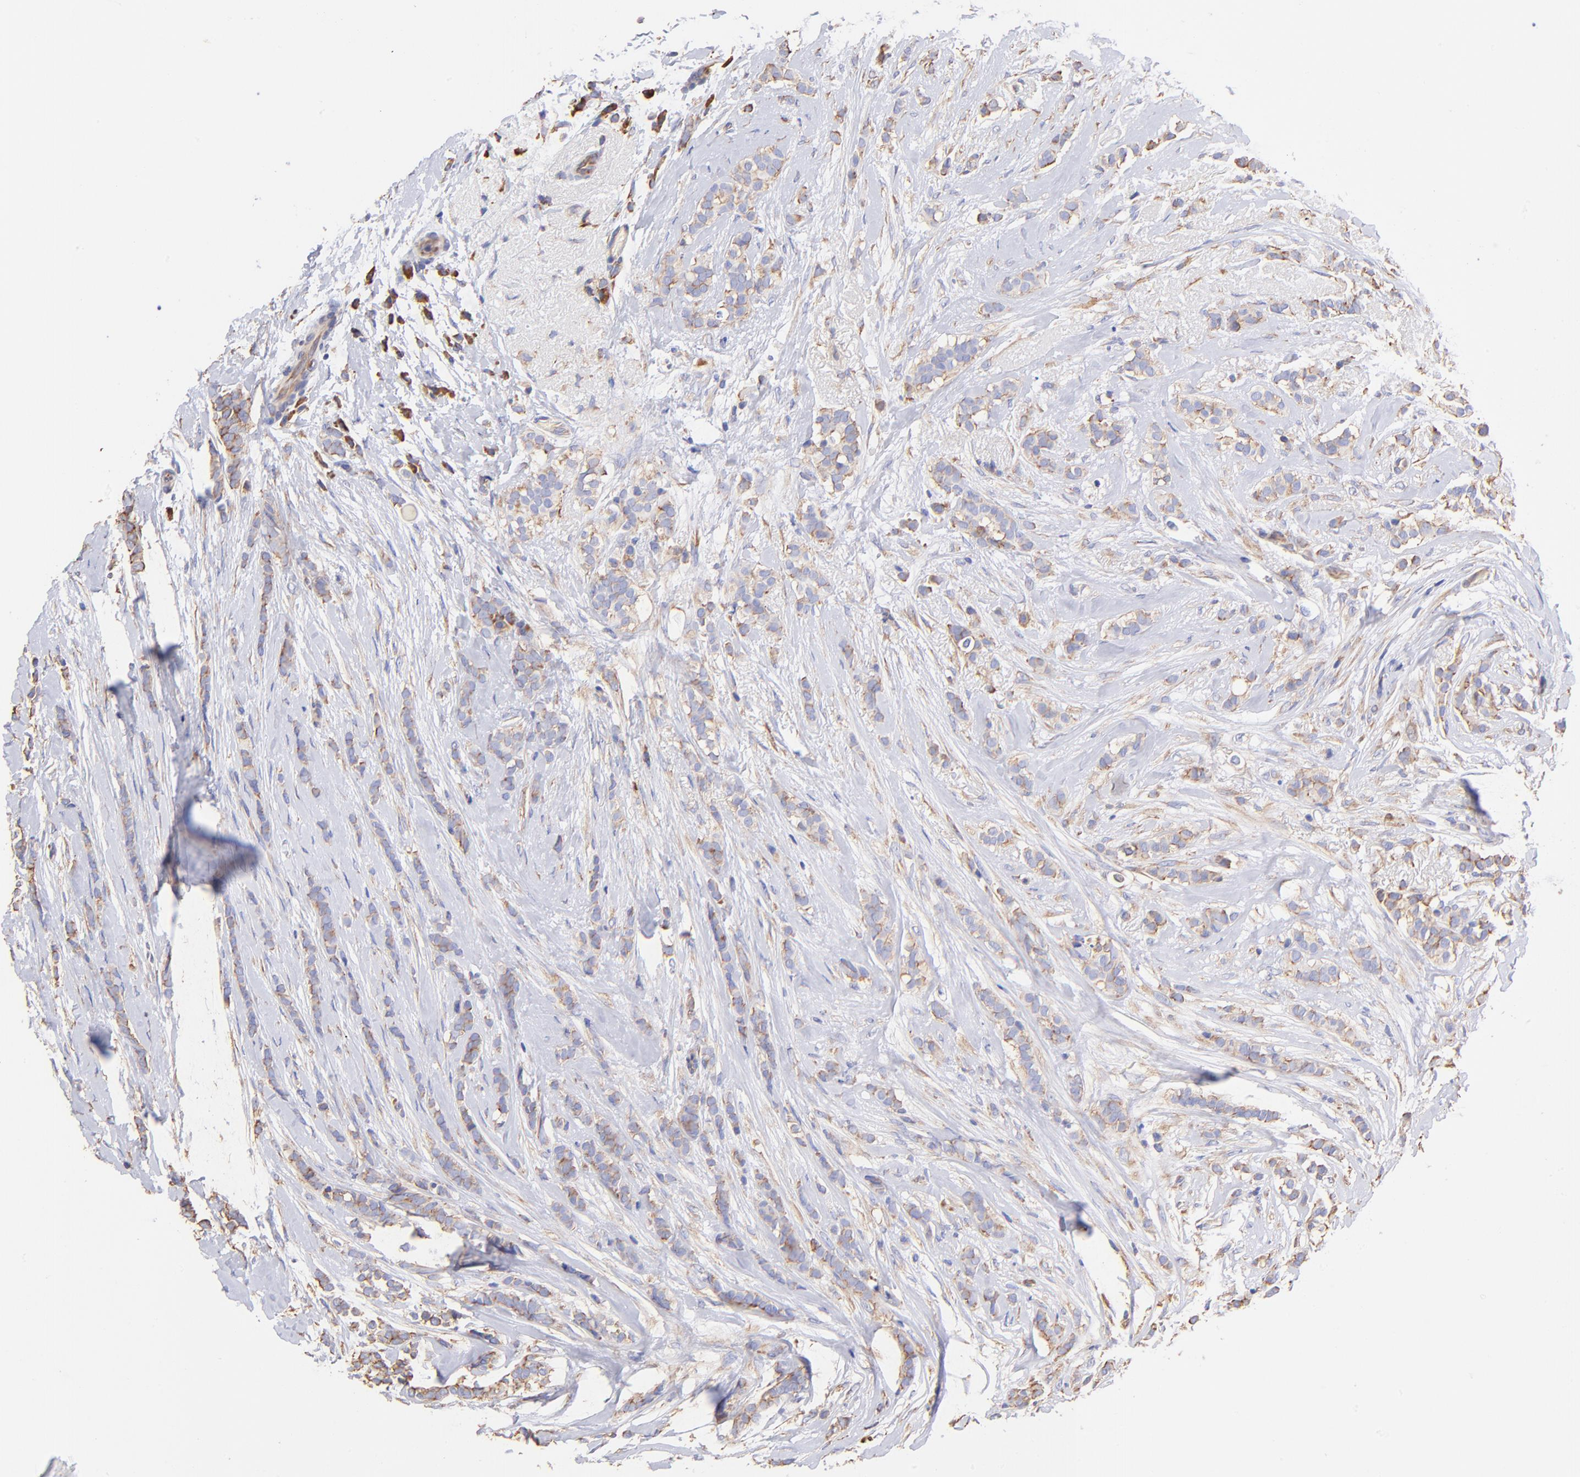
{"staining": {"intensity": "moderate", "quantity": "25%-75%", "location": "cytoplasmic/membranous"}, "tissue": "breast cancer", "cell_type": "Tumor cells", "image_type": "cancer", "snomed": [{"axis": "morphology", "description": "Lobular carcinoma"}, {"axis": "topography", "description": "Breast"}], "caption": "Breast lobular carcinoma was stained to show a protein in brown. There is medium levels of moderate cytoplasmic/membranous expression in approximately 25%-75% of tumor cells.", "gene": "RPL30", "patient": {"sex": "female", "age": 56}}